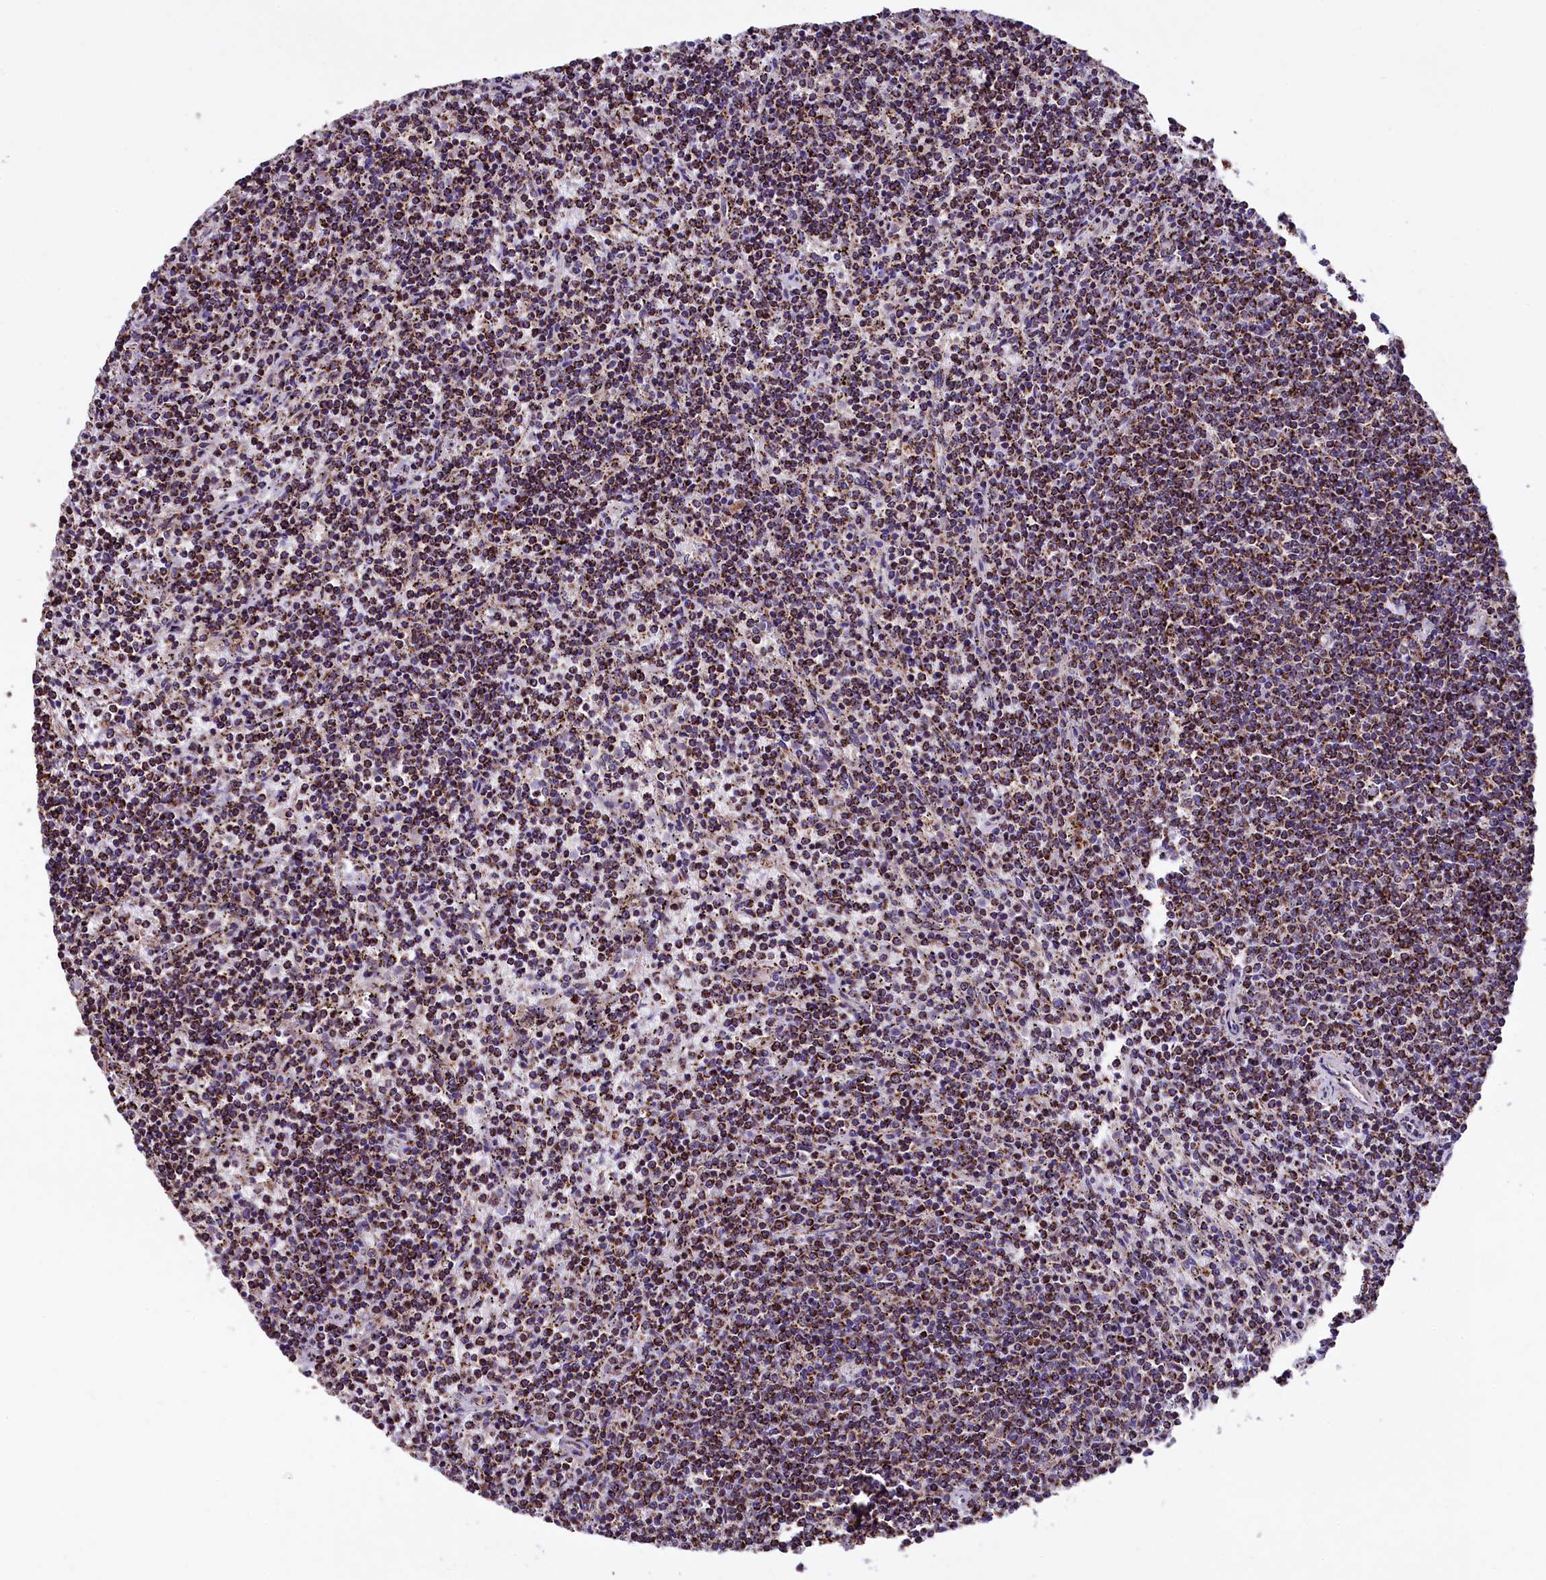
{"staining": {"intensity": "moderate", "quantity": ">75%", "location": "cytoplasmic/membranous"}, "tissue": "lymphoma", "cell_type": "Tumor cells", "image_type": "cancer", "snomed": [{"axis": "morphology", "description": "Malignant lymphoma, non-Hodgkin's type, Low grade"}, {"axis": "topography", "description": "Spleen"}], "caption": "Lymphoma stained for a protein exhibits moderate cytoplasmic/membranous positivity in tumor cells.", "gene": "KLC2", "patient": {"sex": "female", "age": 50}}